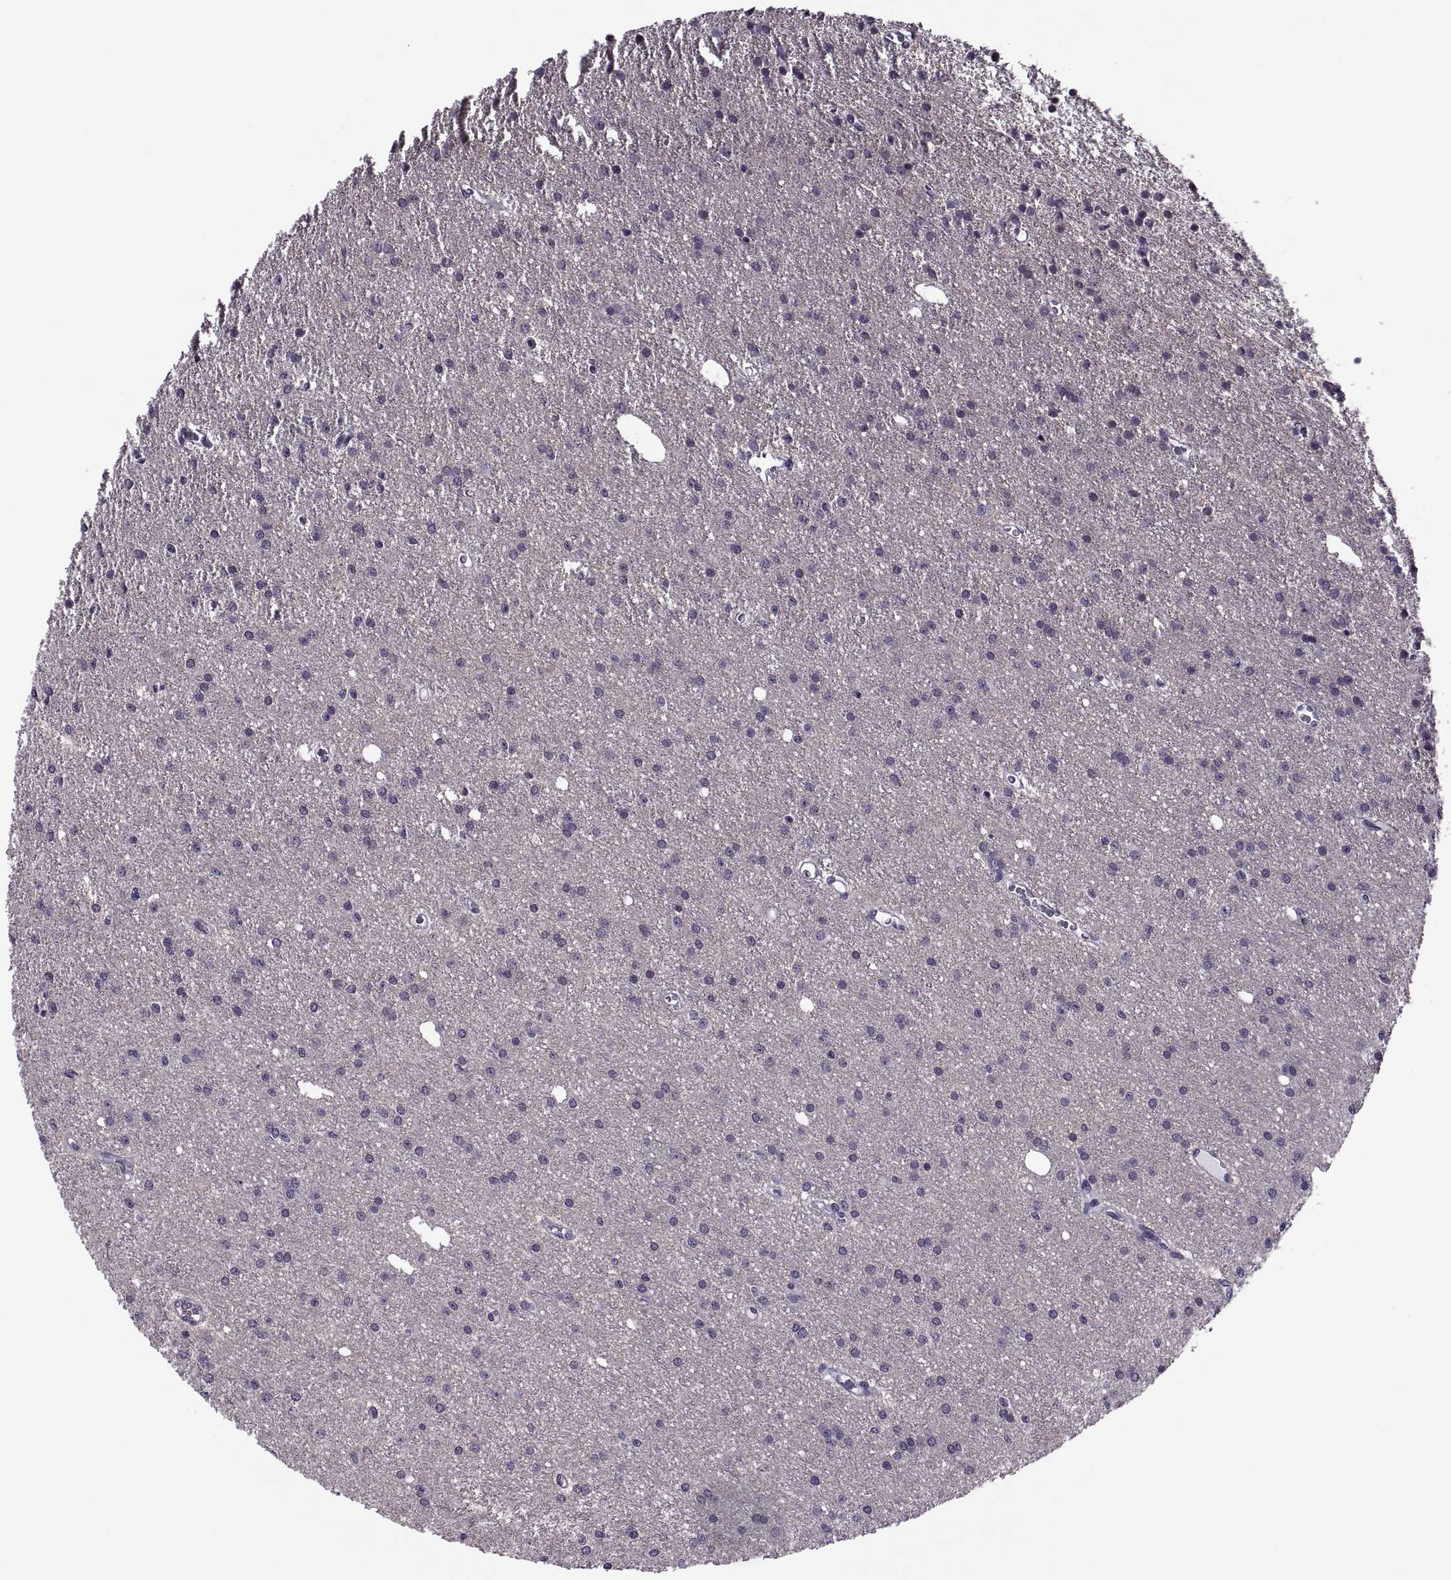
{"staining": {"intensity": "negative", "quantity": "none", "location": "none"}, "tissue": "glioma", "cell_type": "Tumor cells", "image_type": "cancer", "snomed": [{"axis": "morphology", "description": "Glioma, malignant, Low grade"}, {"axis": "topography", "description": "Brain"}], "caption": "Immunohistochemistry of low-grade glioma (malignant) displays no positivity in tumor cells.", "gene": "TBC1D3G", "patient": {"sex": "male", "age": 27}}